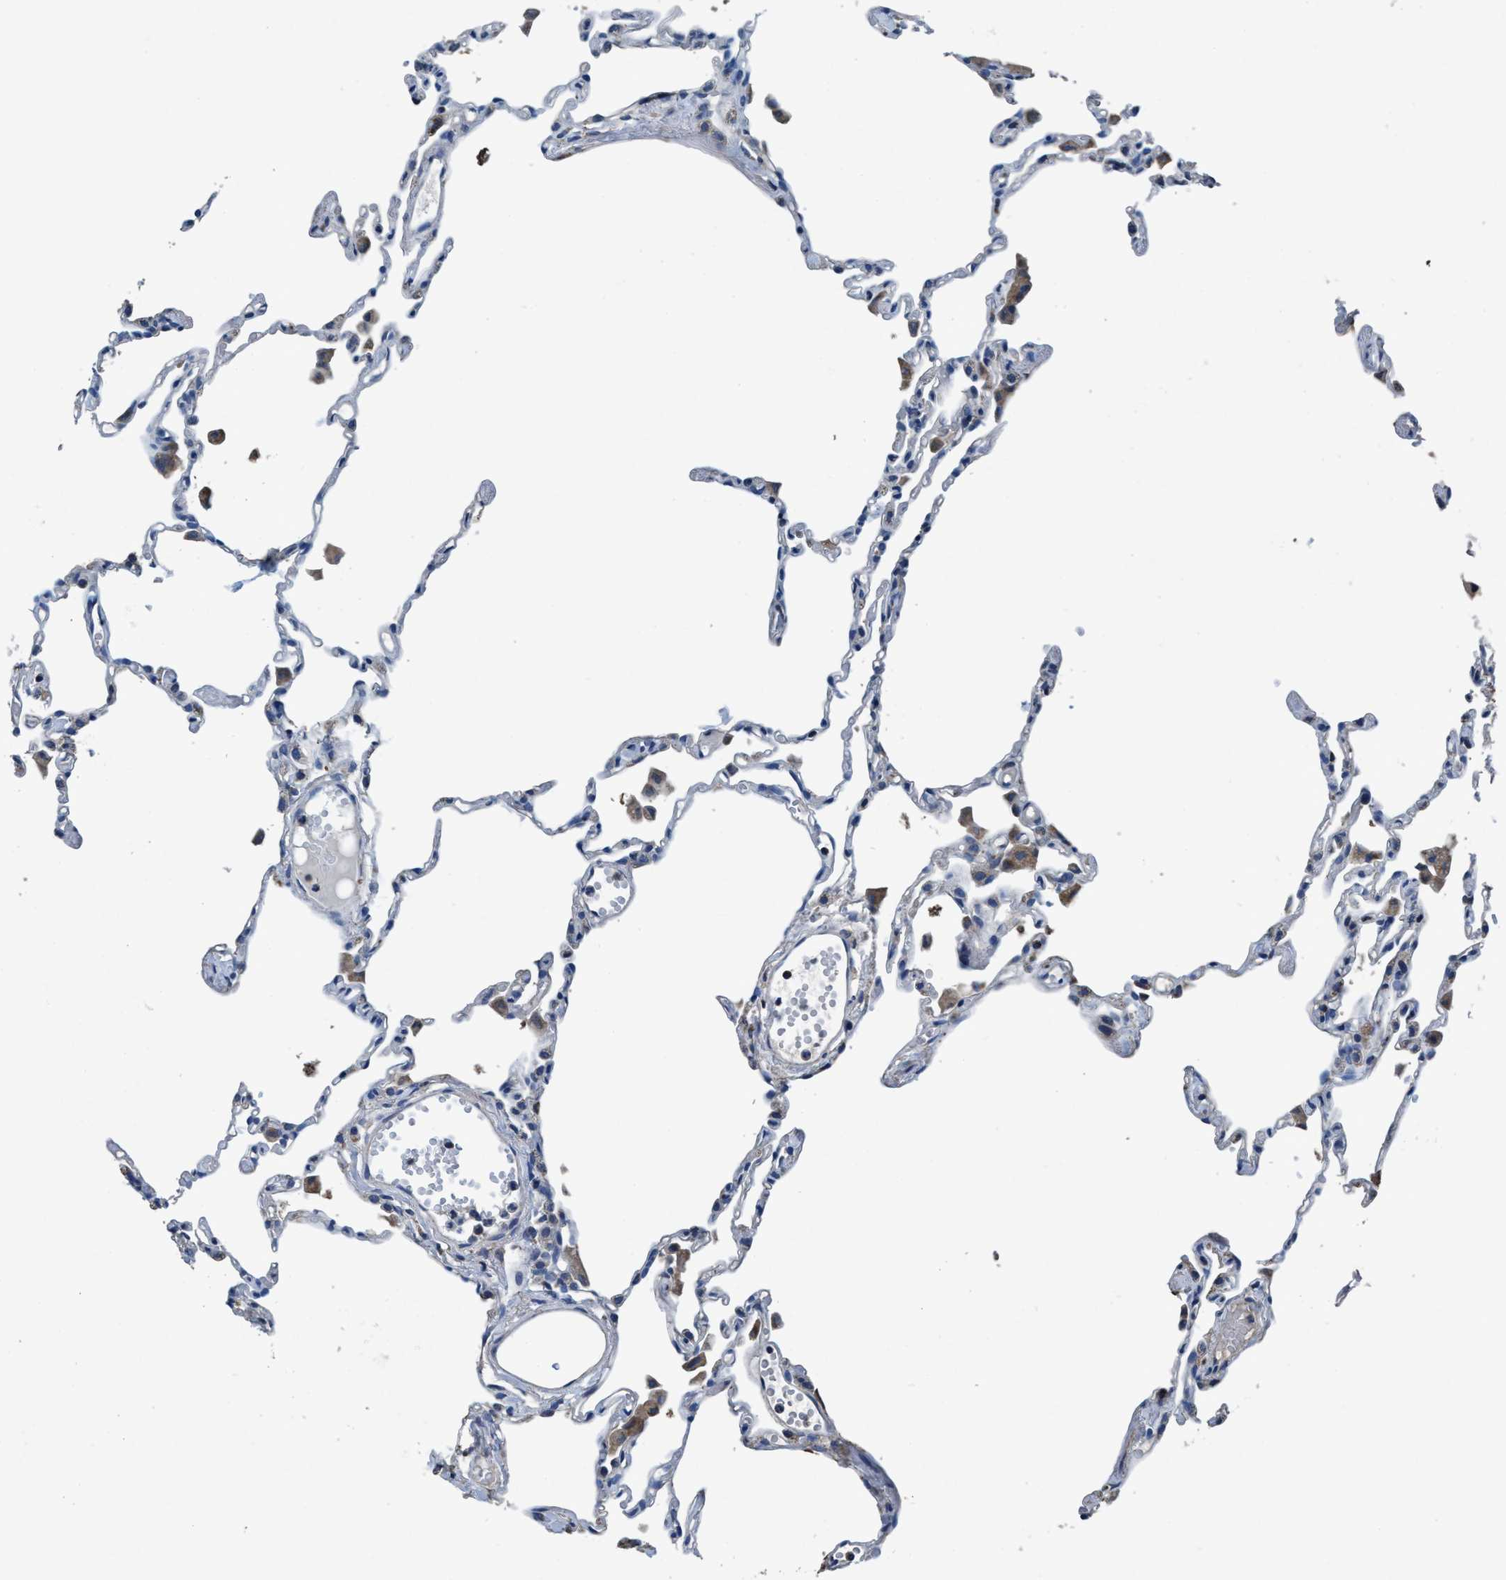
{"staining": {"intensity": "negative", "quantity": "none", "location": "none"}, "tissue": "lung", "cell_type": "Alveolar cells", "image_type": "normal", "snomed": [{"axis": "morphology", "description": "Normal tissue, NOS"}, {"axis": "topography", "description": "Lung"}], "caption": "Immunohistochemistry photomicrograph of unremarkable lung: human lung stained with DAB demonstrates no significant protein expression in alveolar cells. (Stains: DAB immunohistochemistry with hematoxylin counter stain, Microscopy: brightfield microscopy at high magnification).", "gene": "ANKFN1", "patient": {"sex": "female", "age": 49}}